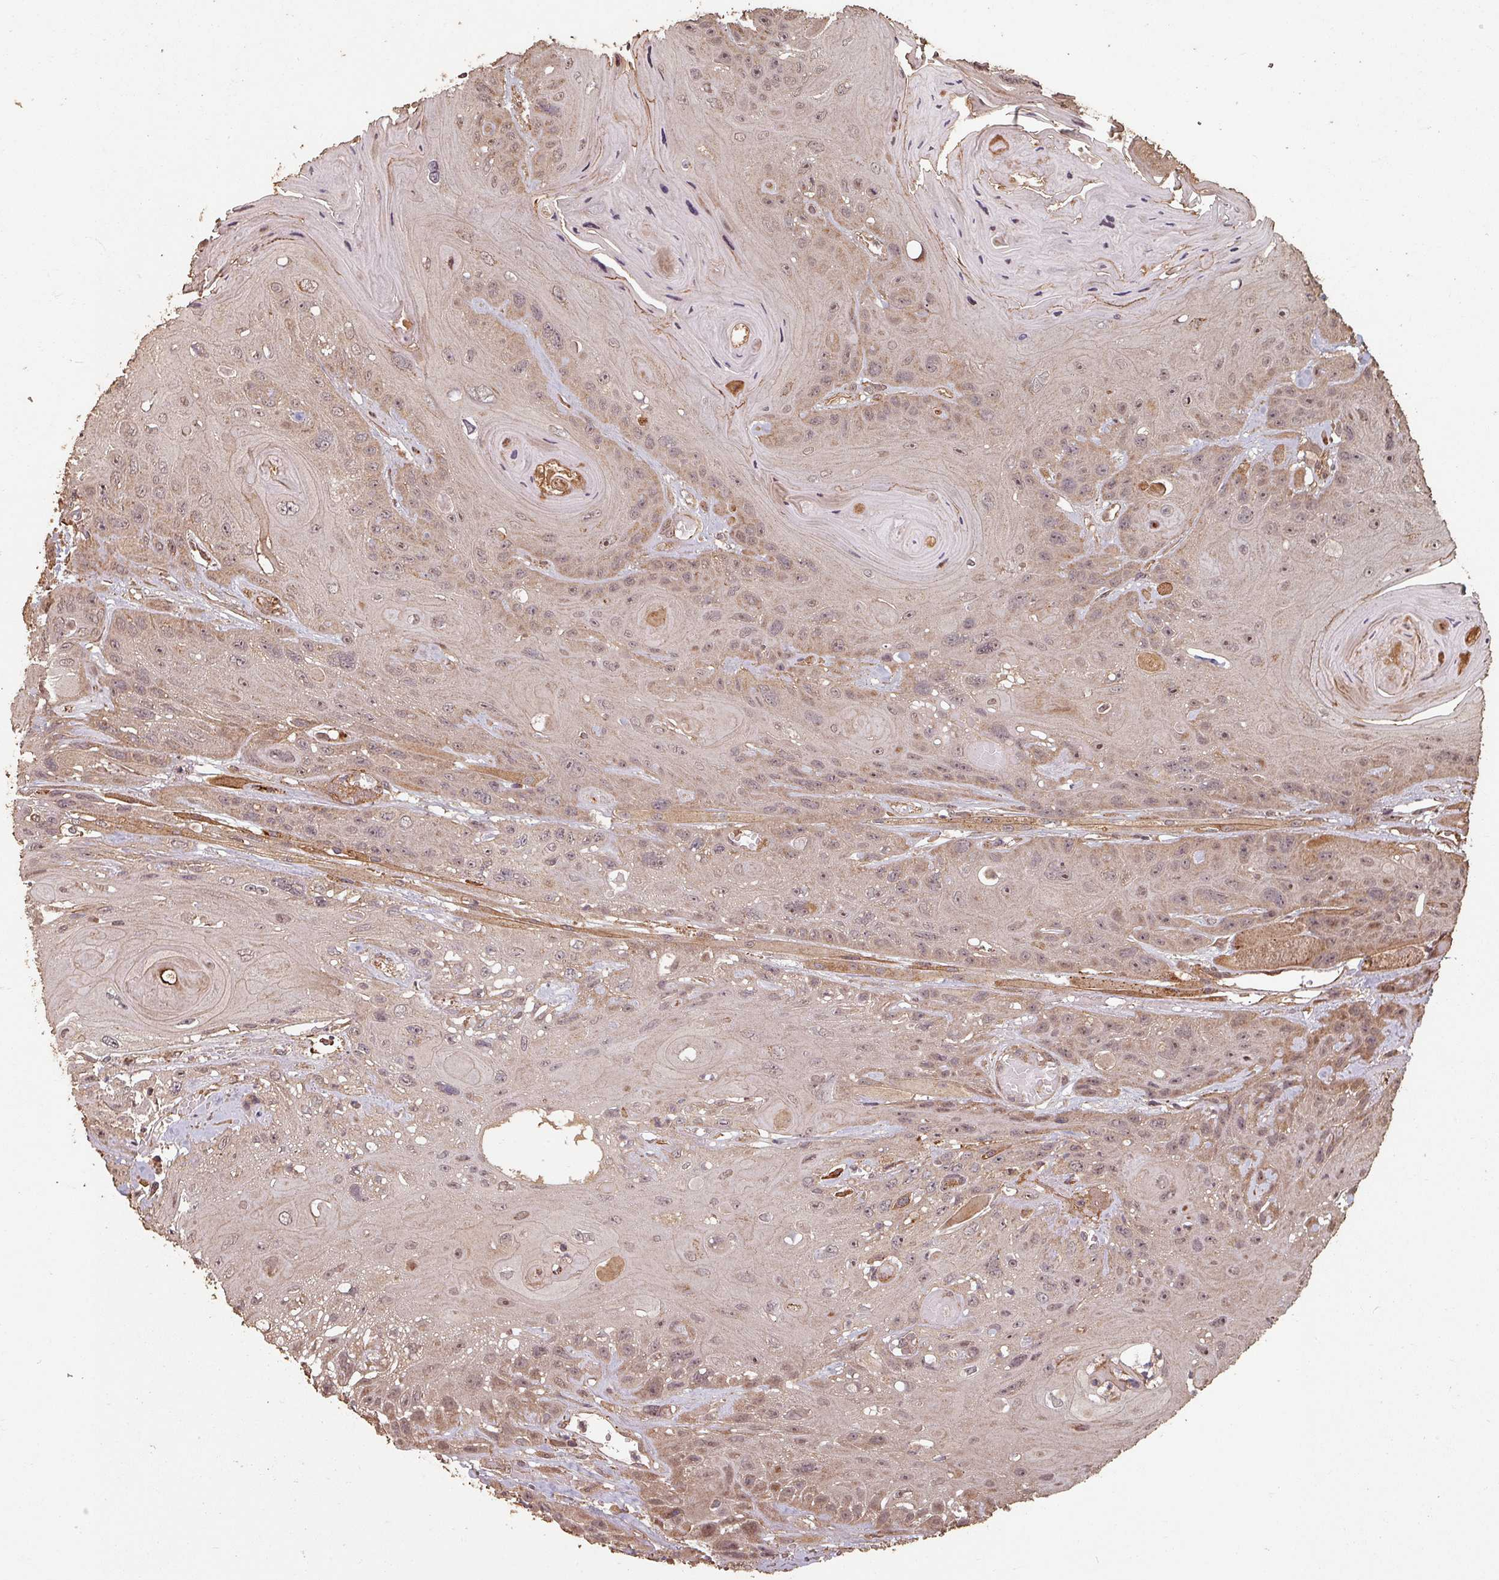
{"staining": {"intensity": "weak", "quantity": ">75%", "location": "cytoplasmic/membranous,nuclear"}, "tissue": "head and neck cancer", "cell_type": "Tumor cells", "image_type": "cancer", "snomed": [{"axis": "morphology", "description": "Squamous cell carcinoma, NOS"}, {"axis": "topography", "description": "Head-Neck"}], "caption": "Weak cytoplasmic/membranous and nuclear protein staining is identified in approximately >75% of tumor cells in head and neck cancer. Nuclei are stained in blue.", "gene": "EID1", "patient": {"sex": "female", "age": 59}}